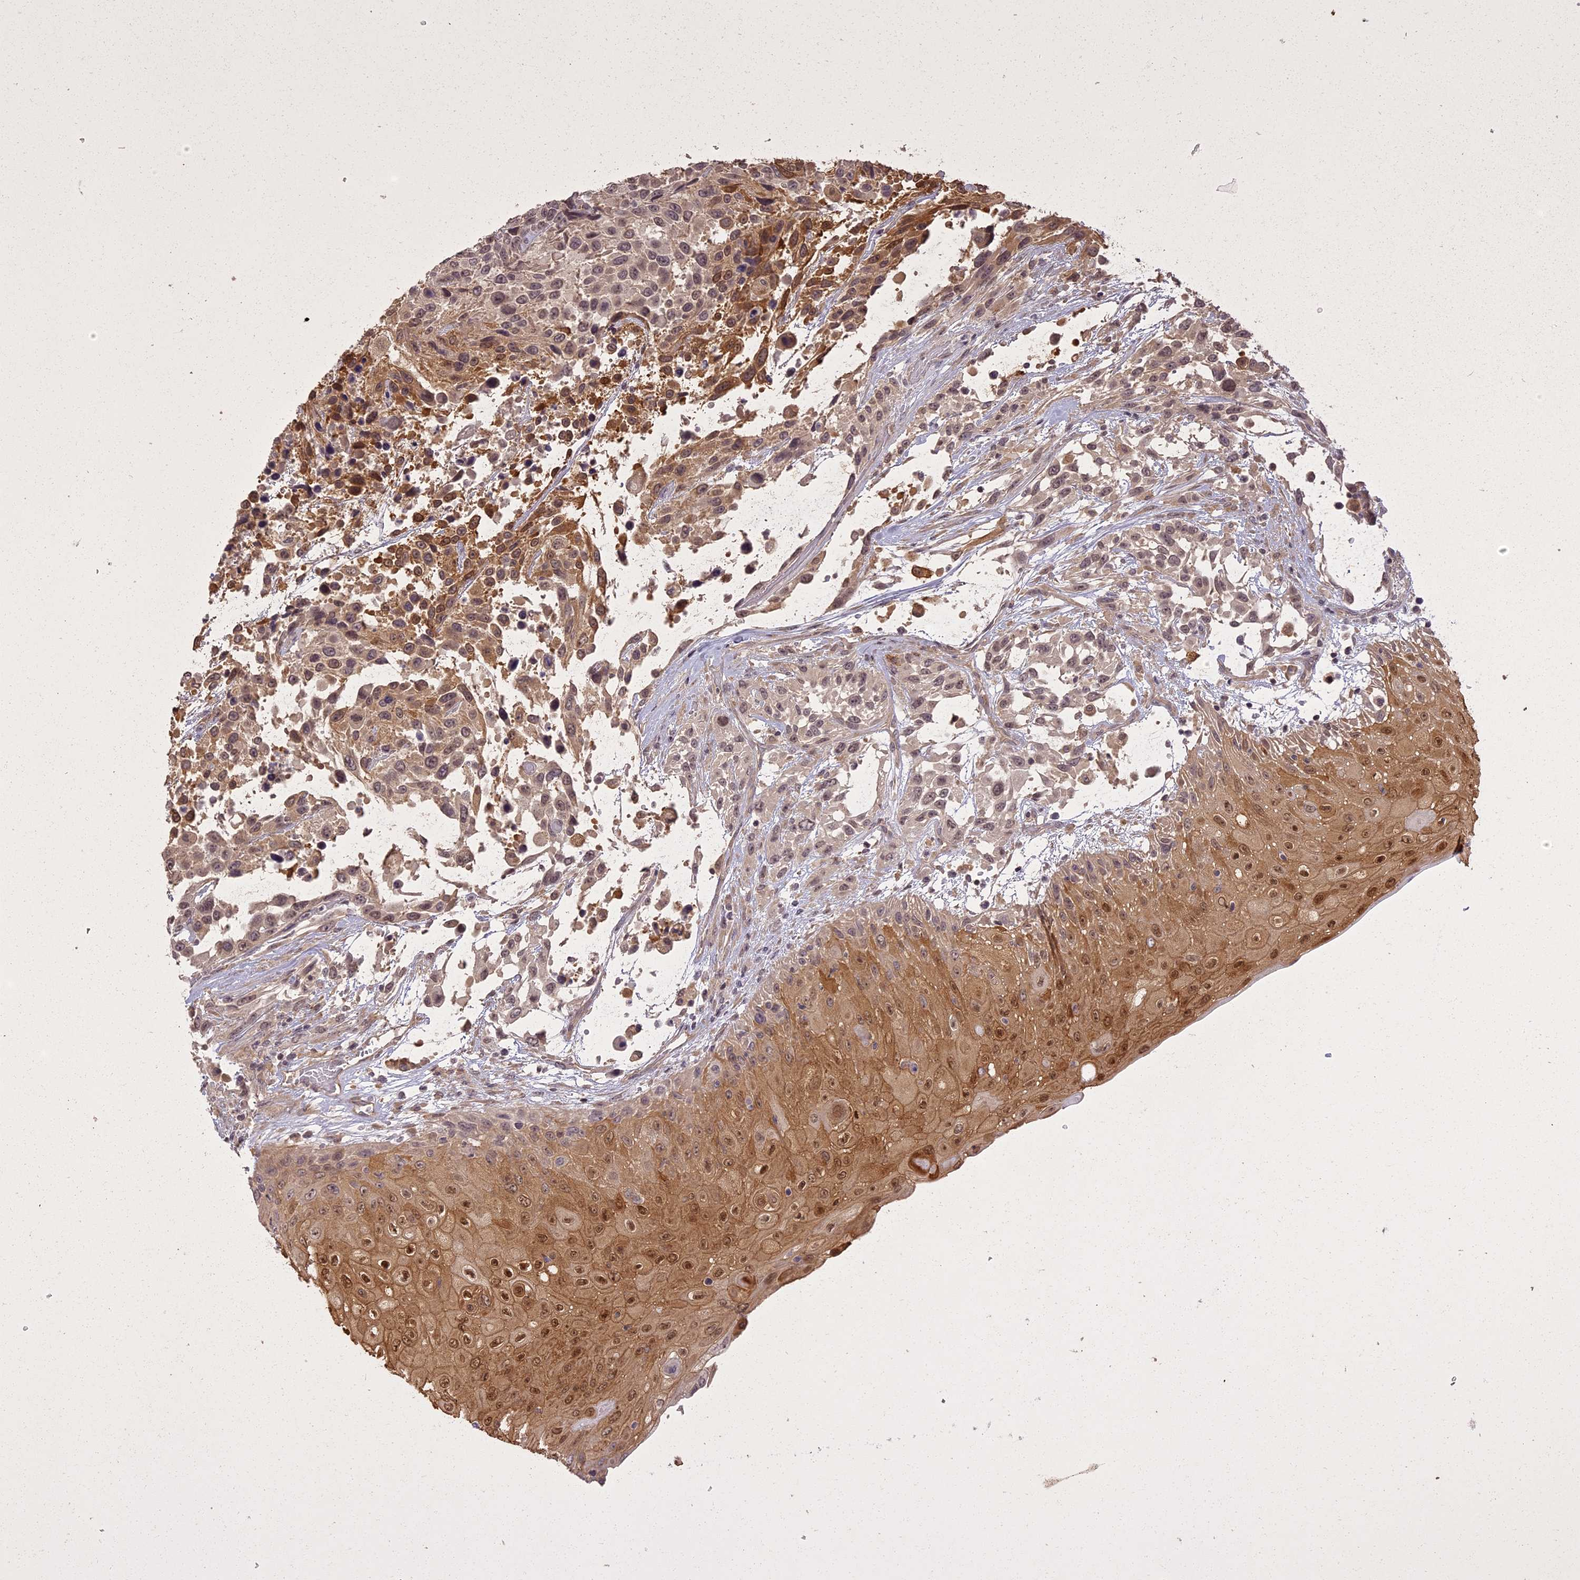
{"staining": {"intensity": "moderate", "quantity": "25%-75%", "location": "cytoplasmic/membranous,nuclear"}, "tissue": "urothelial cancer", "cell_type": "Tumor cells", "image_type": "cancer", "snomed": [{"axis": "morphology", "description": "Urothelial carcinoma, High grade"}, {"axis": "topography", "description": "Urinary bladder"}], "caption": "A high-resolution photomicrograph shows IHC staining of urothelial carcinoma (high-grade), which exhibits moderate cytoplasmic/membranous and nuclear staining in about 25%-75% of tumor cells.", "gene": "ING5", "patient": {"sex": "female", "age": 70}}